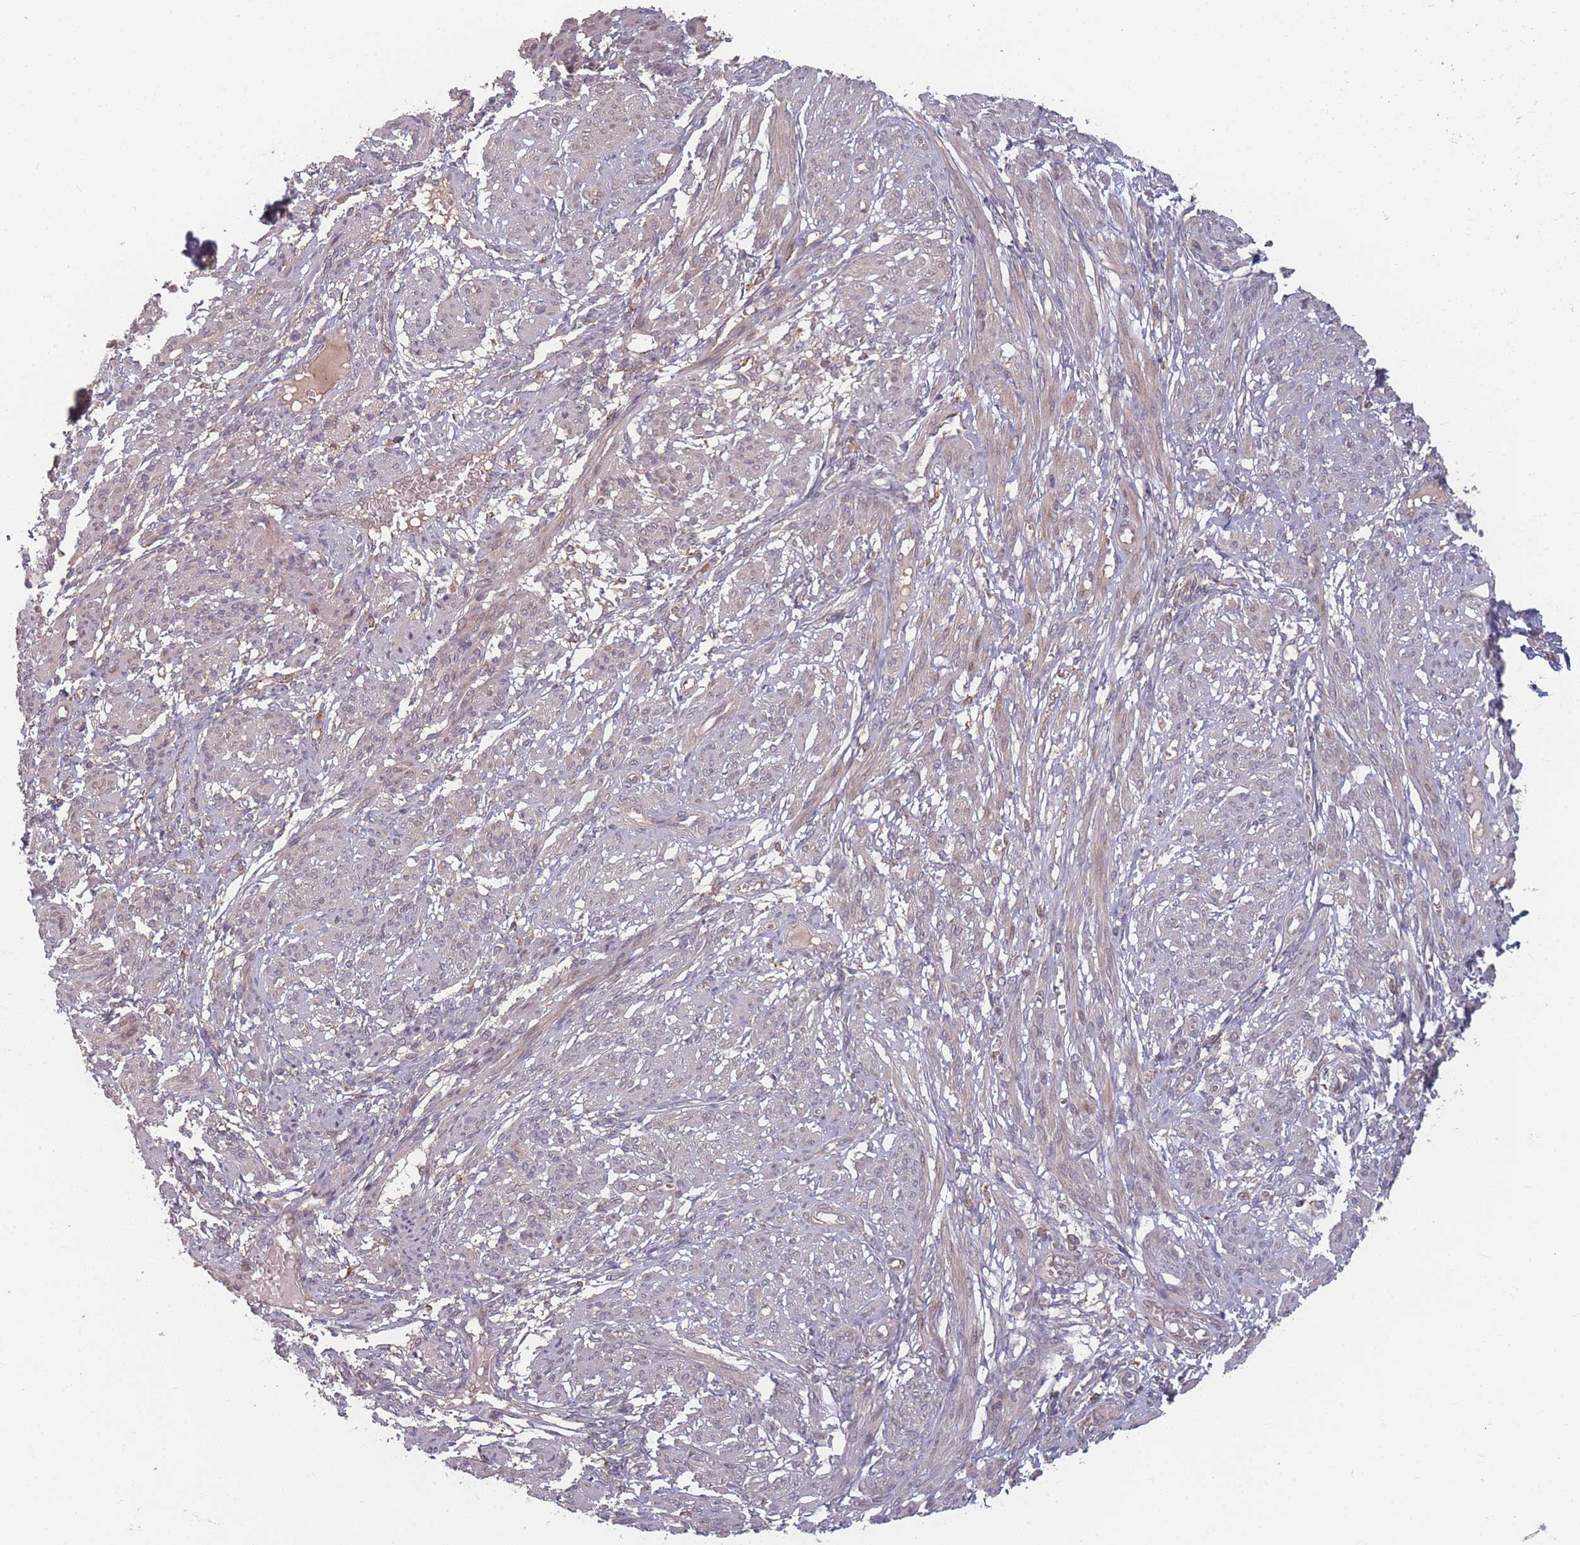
{"staining": {"intensity": "moderate", "quantity": "25%-75%", "location": "cytoplasmic/membranous"}, "tissue": "smooth muscle", "cell_type": "Smooth muscle cells", "image_type": "normal", "snomed": [{"axis": "morphology", "description": "Normal tissue, NOS"}, {"axis": "topography", "description": "Smooth muscle"}], "caption": "A brown stain shows moderate cytoplasmic/membranous staining of a protein in smooth muscle cells of benign human smooth muscle. The staining was performed using DAB, with brown indicating positive protein expression. Nuclei are stained blue with hematoxylin.", "gene": "HAGH", "patient": {"sex": "female", "age": 39}}